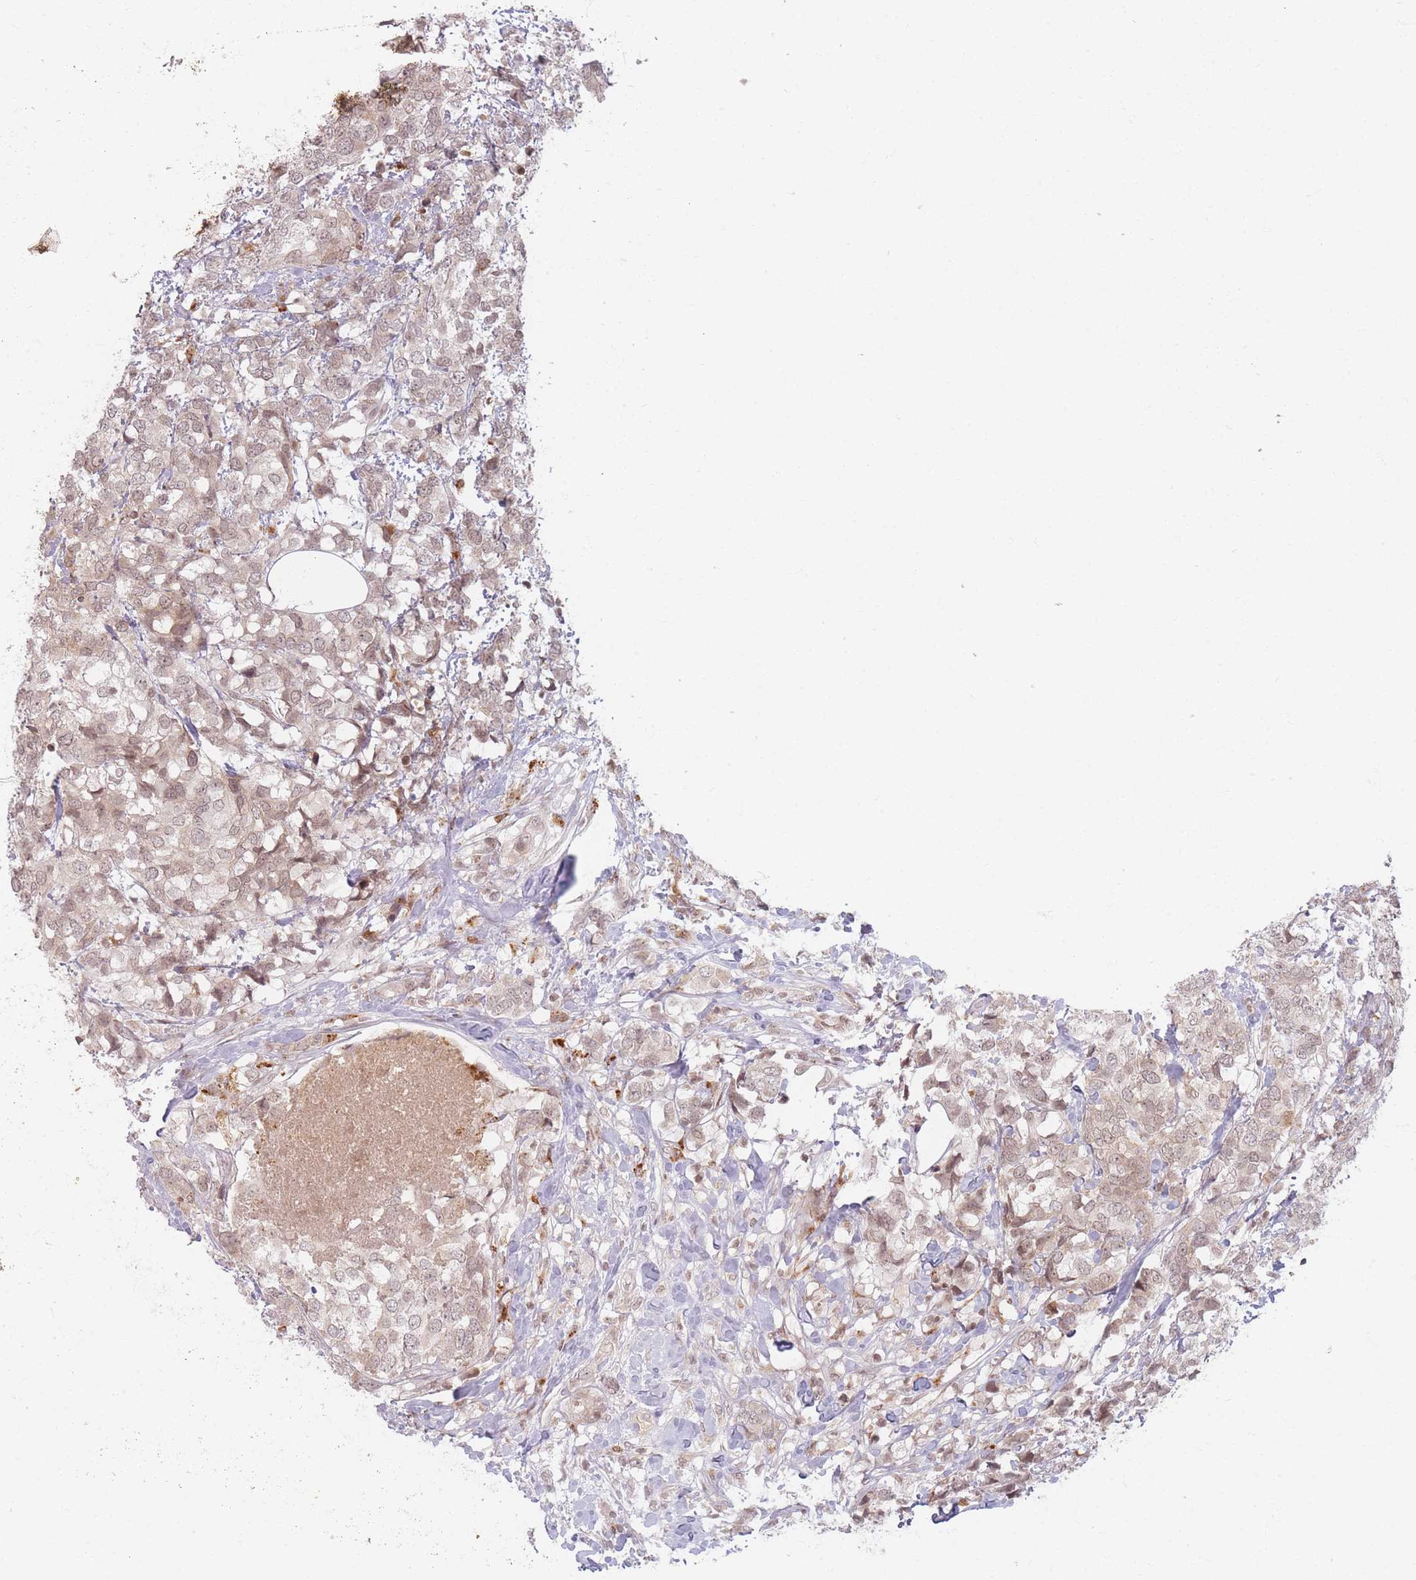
{"staining": {"intensity": "weak", "quantity": ">75%", "location": "nuclear"}, "tissue": "breast cancer", "cell_type": "Tumor cells", "image_type": "cancer", "snomed": [{"axis": "morphology", "description": "Lobular carcinoma"}, {"axis": "topography", "description": "Breast"}], "caption": "Protein staining exhibits weak nuclear expression in approximately >75% of tumor cells in breast cancer.", "gene": "SPATA45", "patient": {"sex": "female", "age": 59}}